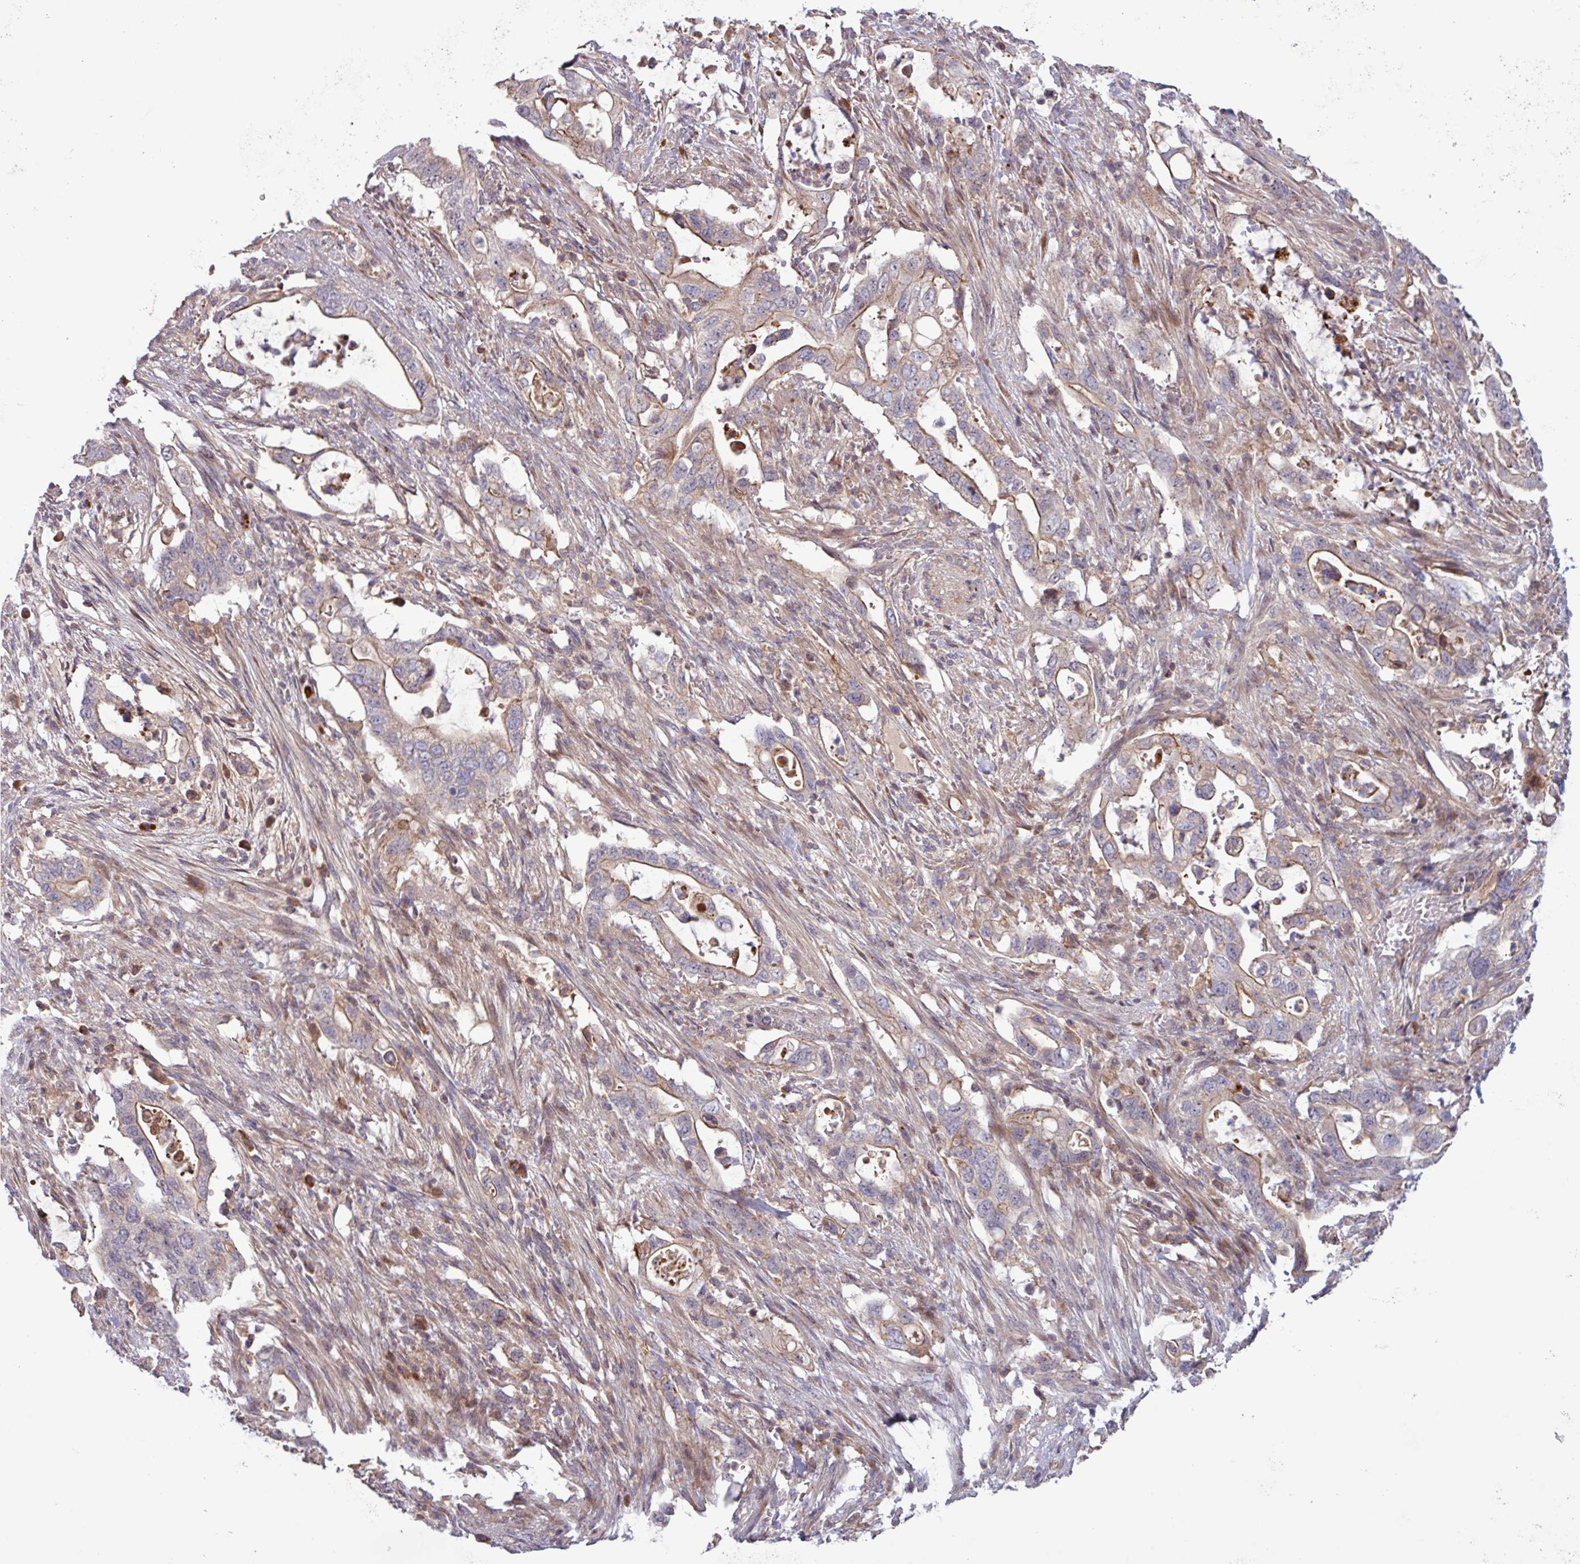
{"staining": {"intensity": "moderate", "quantity": "25%-75%", "location": "cytoplasmic/membranous"}, "tissue": "pancreatic cancer", "cell_type": "Tumor cells", "image_type": "cancer", "snomed": [{"axis": "morphology", "description": "Adenocarcinoma, NOS"}, {"axis": "topography", "description": "Pancreas"}], "caption": "Brown immunohistochemical staining in pancreatic cancer (adenocarcinoma) shows moderate cytoplasmic/membranous expression in approximately 25%-75% of tumor cells.", "gene": "TNFSF12", "patient": {"sex": "female", "age": 72}}